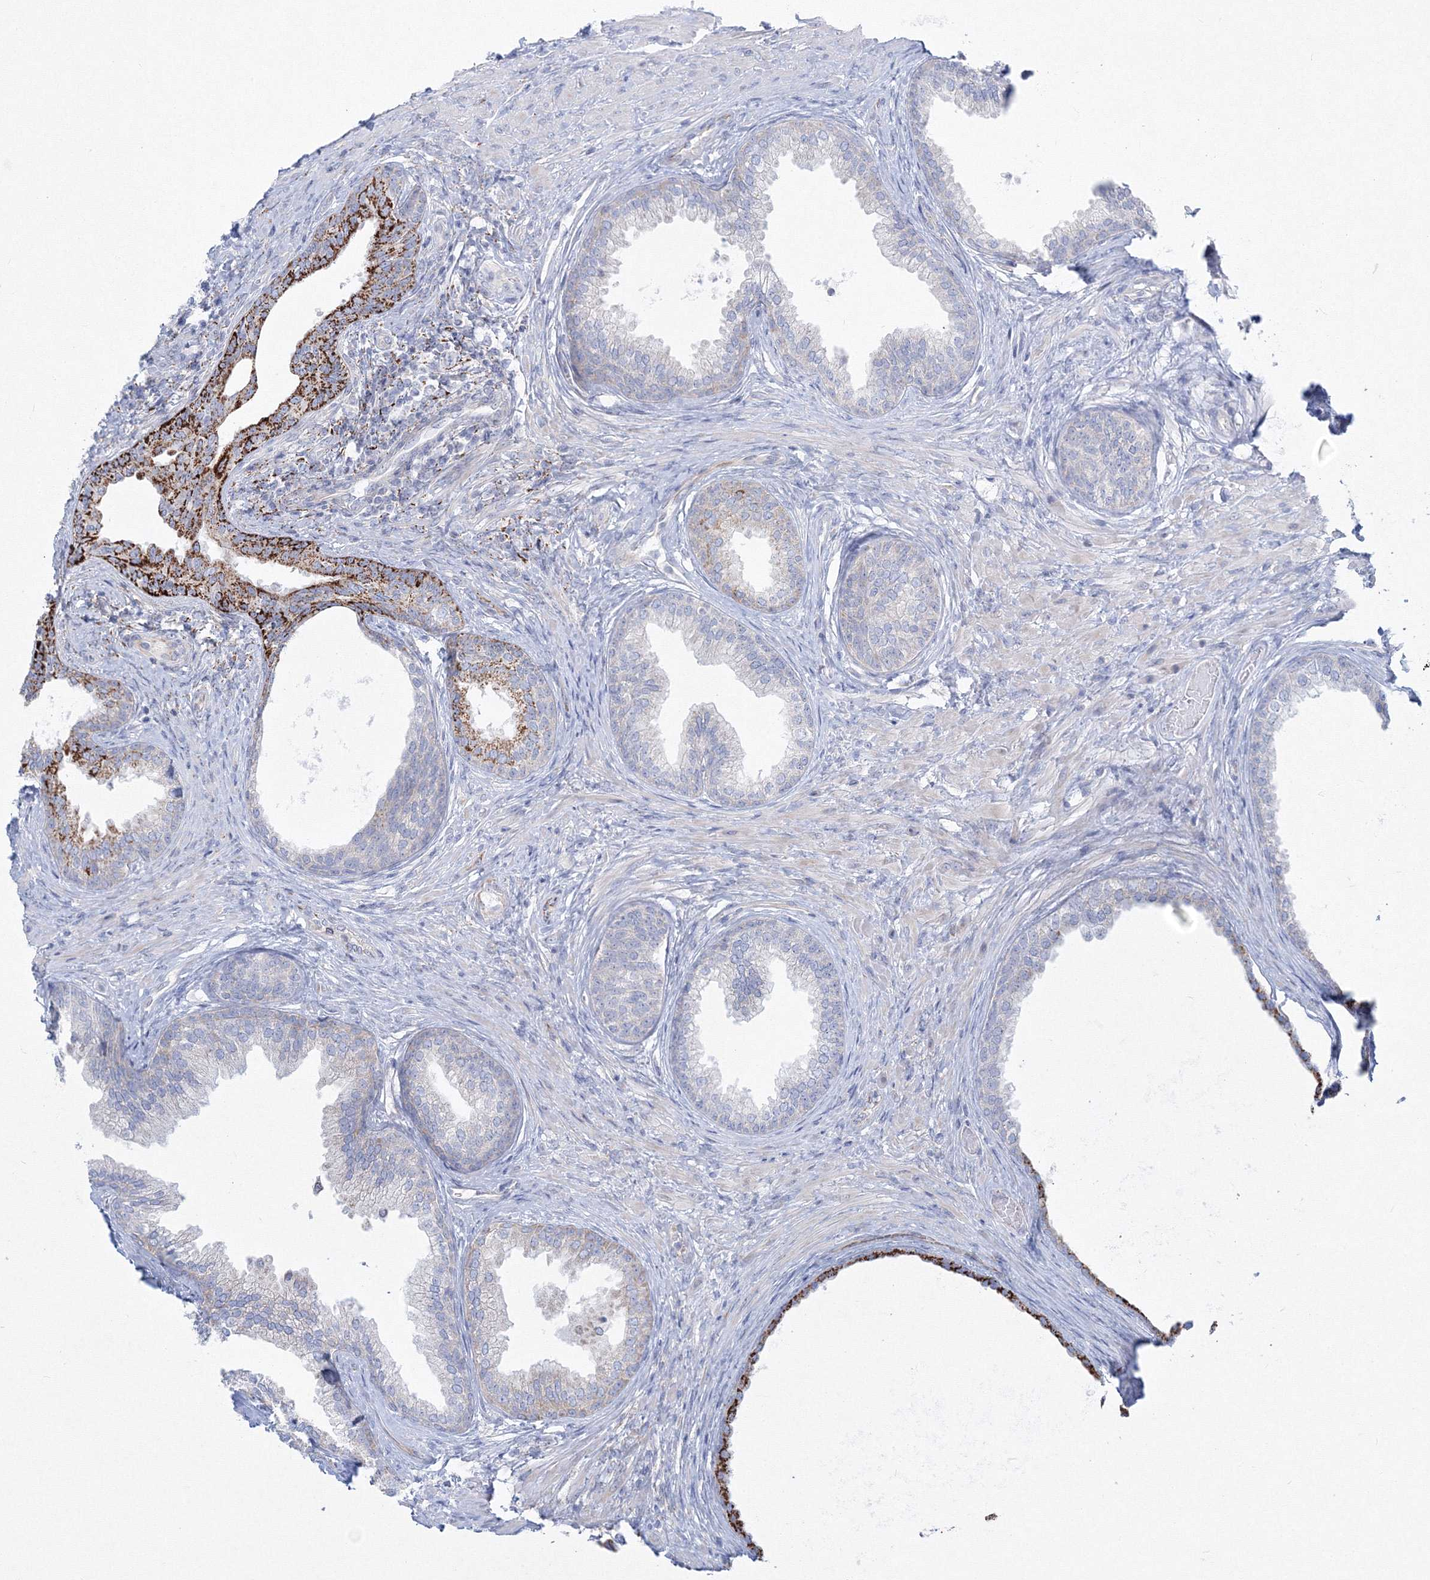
{"staining": {"intensity": "strong", "quantity": "<25%", "location": "cytoplasmic/membranous"}, "tissue": "prostate", "cell_type": "Glandular cells", "image_type": "normal", "snomed": [{"axis": "morphology", "description": "Normal tissue, NOS"}, {"axis": "topography", "description": "Prostate"}], "caption": "Immunohistochemistry image of unremarkable prostate: human prostate stained using immunohistochemistry displays medium levels of strong protein expression localized specifically in the cytoplasmic/membranous of glandular cells, appearing as a cytoplasmic/membranous brown color.", "gene": "WDR49", "patient": {"sex": "male", "age": 76}}